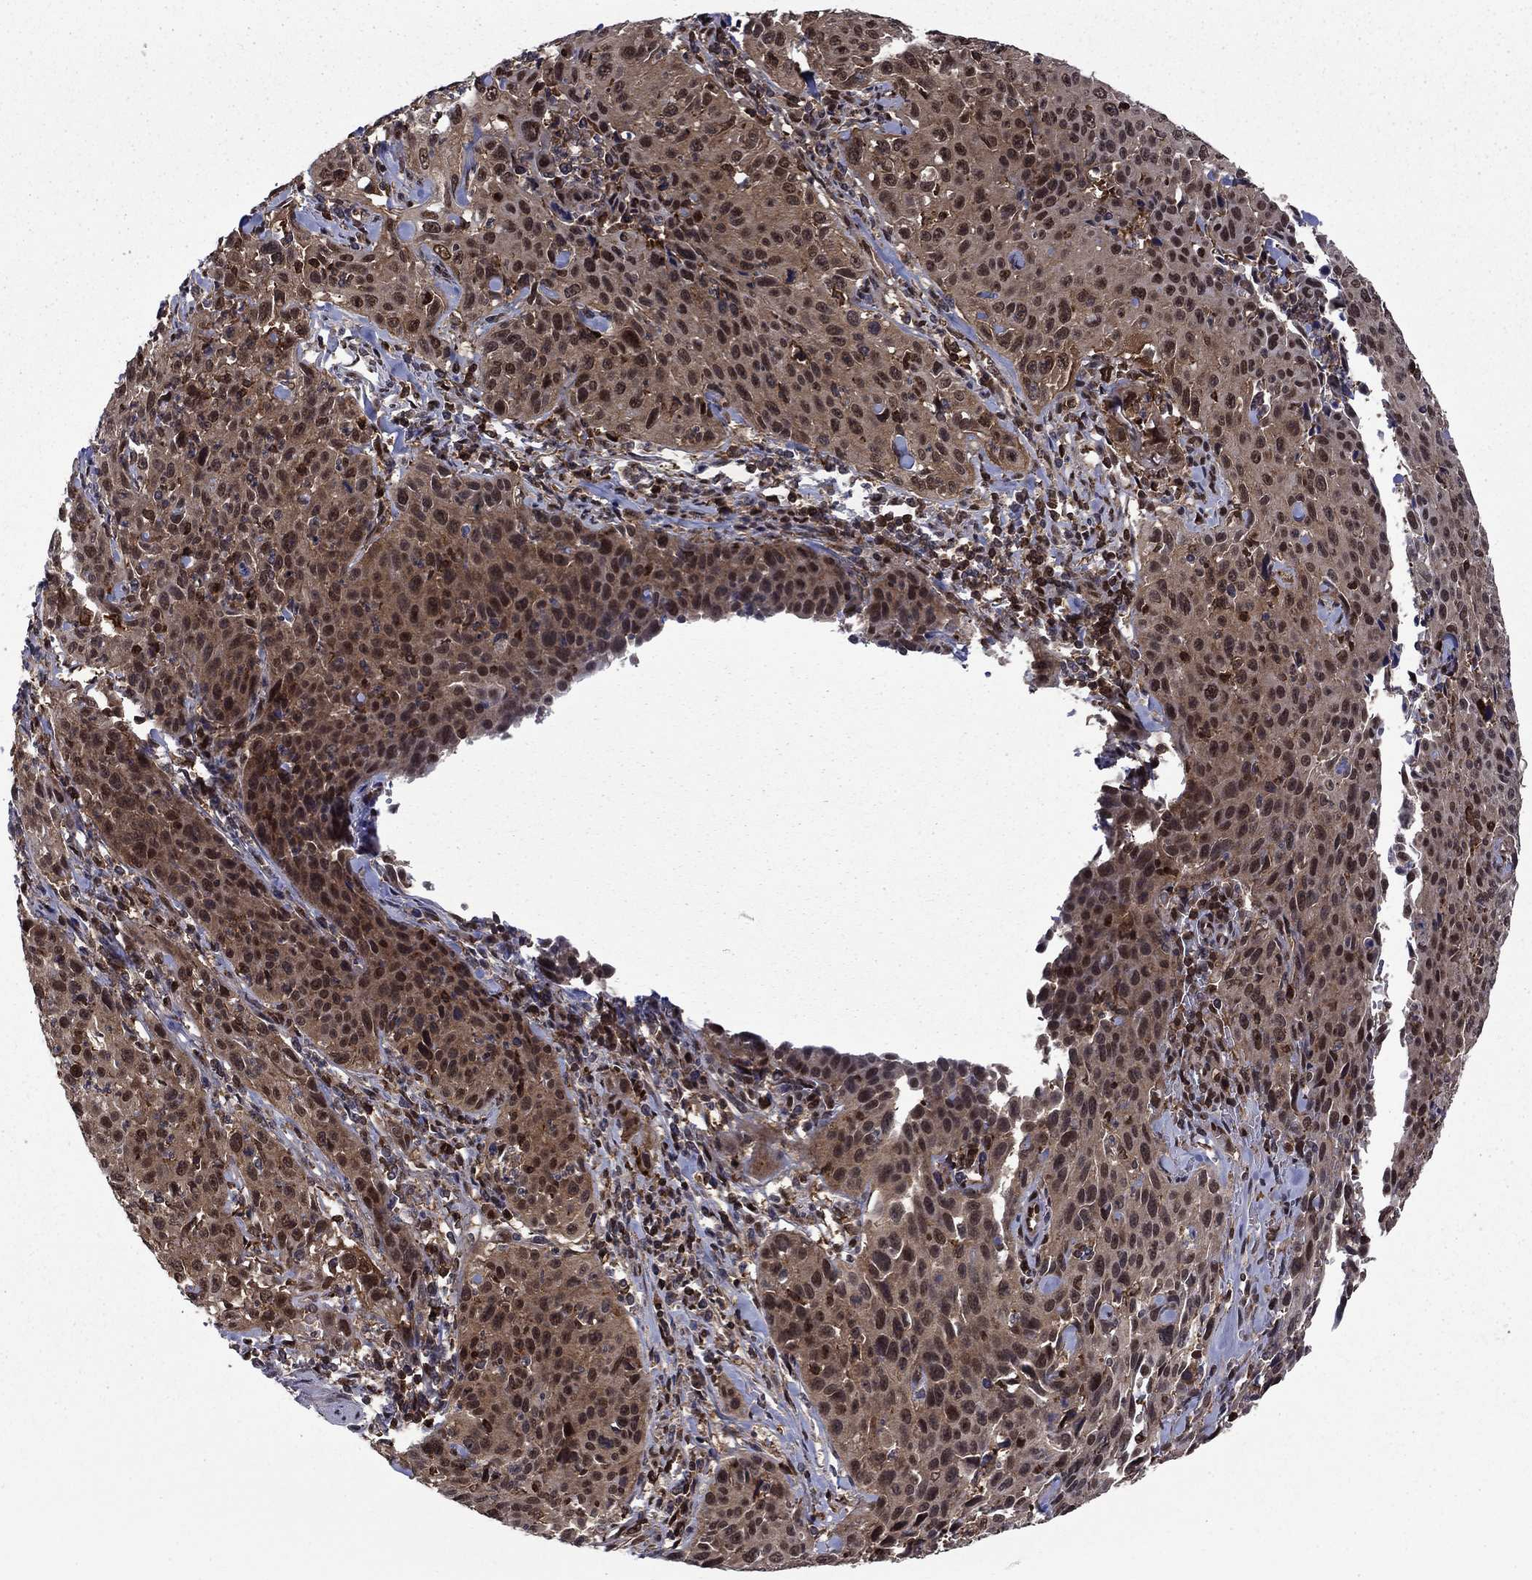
{"staining": {"intensity": "moderate", "quantity": "25%-75%", "location": "cytoplasmic/membranous,nuclear"}, "tissue": "cervical cancer", "cell_type": "Tumor cells", "image_type": "cancer", "snomed": [{"axis": "morphology", "description": "Squamous cell carcinoma, NOS"}, {"axis": "topography", "description": "Cervix"}], "caption": "A high-resolution micrograph shows IHC staining of cervical cancer, which reveals moderate cytoplasmic/membranous and nuclear expression in approximately 25%-75% of tumor cells.", "gene": "PSMD2", "patient": {"sex": "female", "age": 26}}